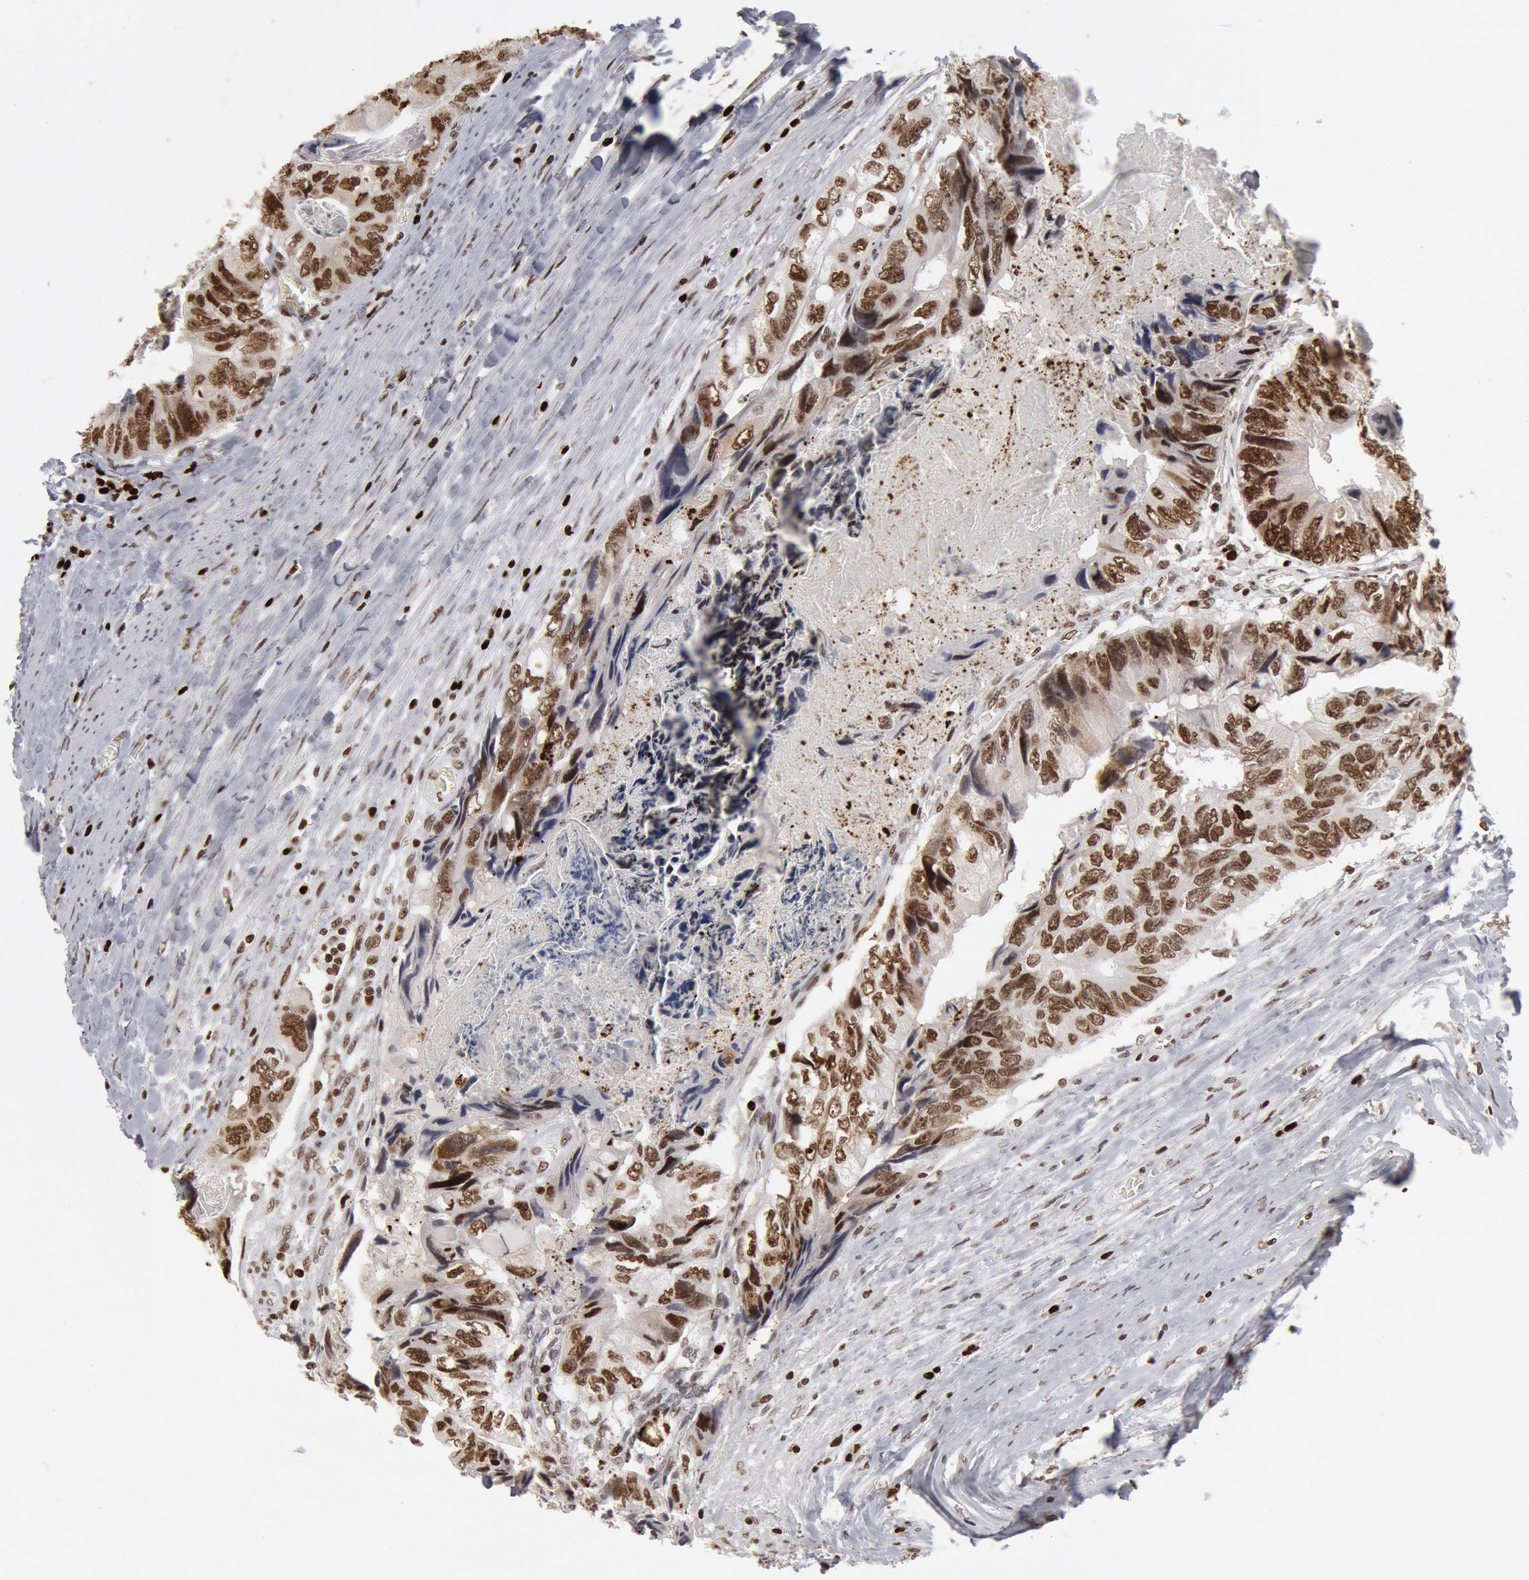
{"staining": {"intensity": "strong", "quantity": ">75%", "location": "nuclear"}, "tissue": "colorectal cancer", "cell_type": "Tumor cells", "image_type": "cancer", "snomed": [{"axis": "morphology", "description": "Adenocarcinoma, NOS"}, {"axis": "topography", "description": "Rectum"}], "caption": "This histopathology image exhibits IHC staining of human colorectal adenocarcinoma, with high strong nuclear expression in approximately >75% of tumor cells.", "gene": "SUB1", "patient": {"sex": "female", "age": 82}}